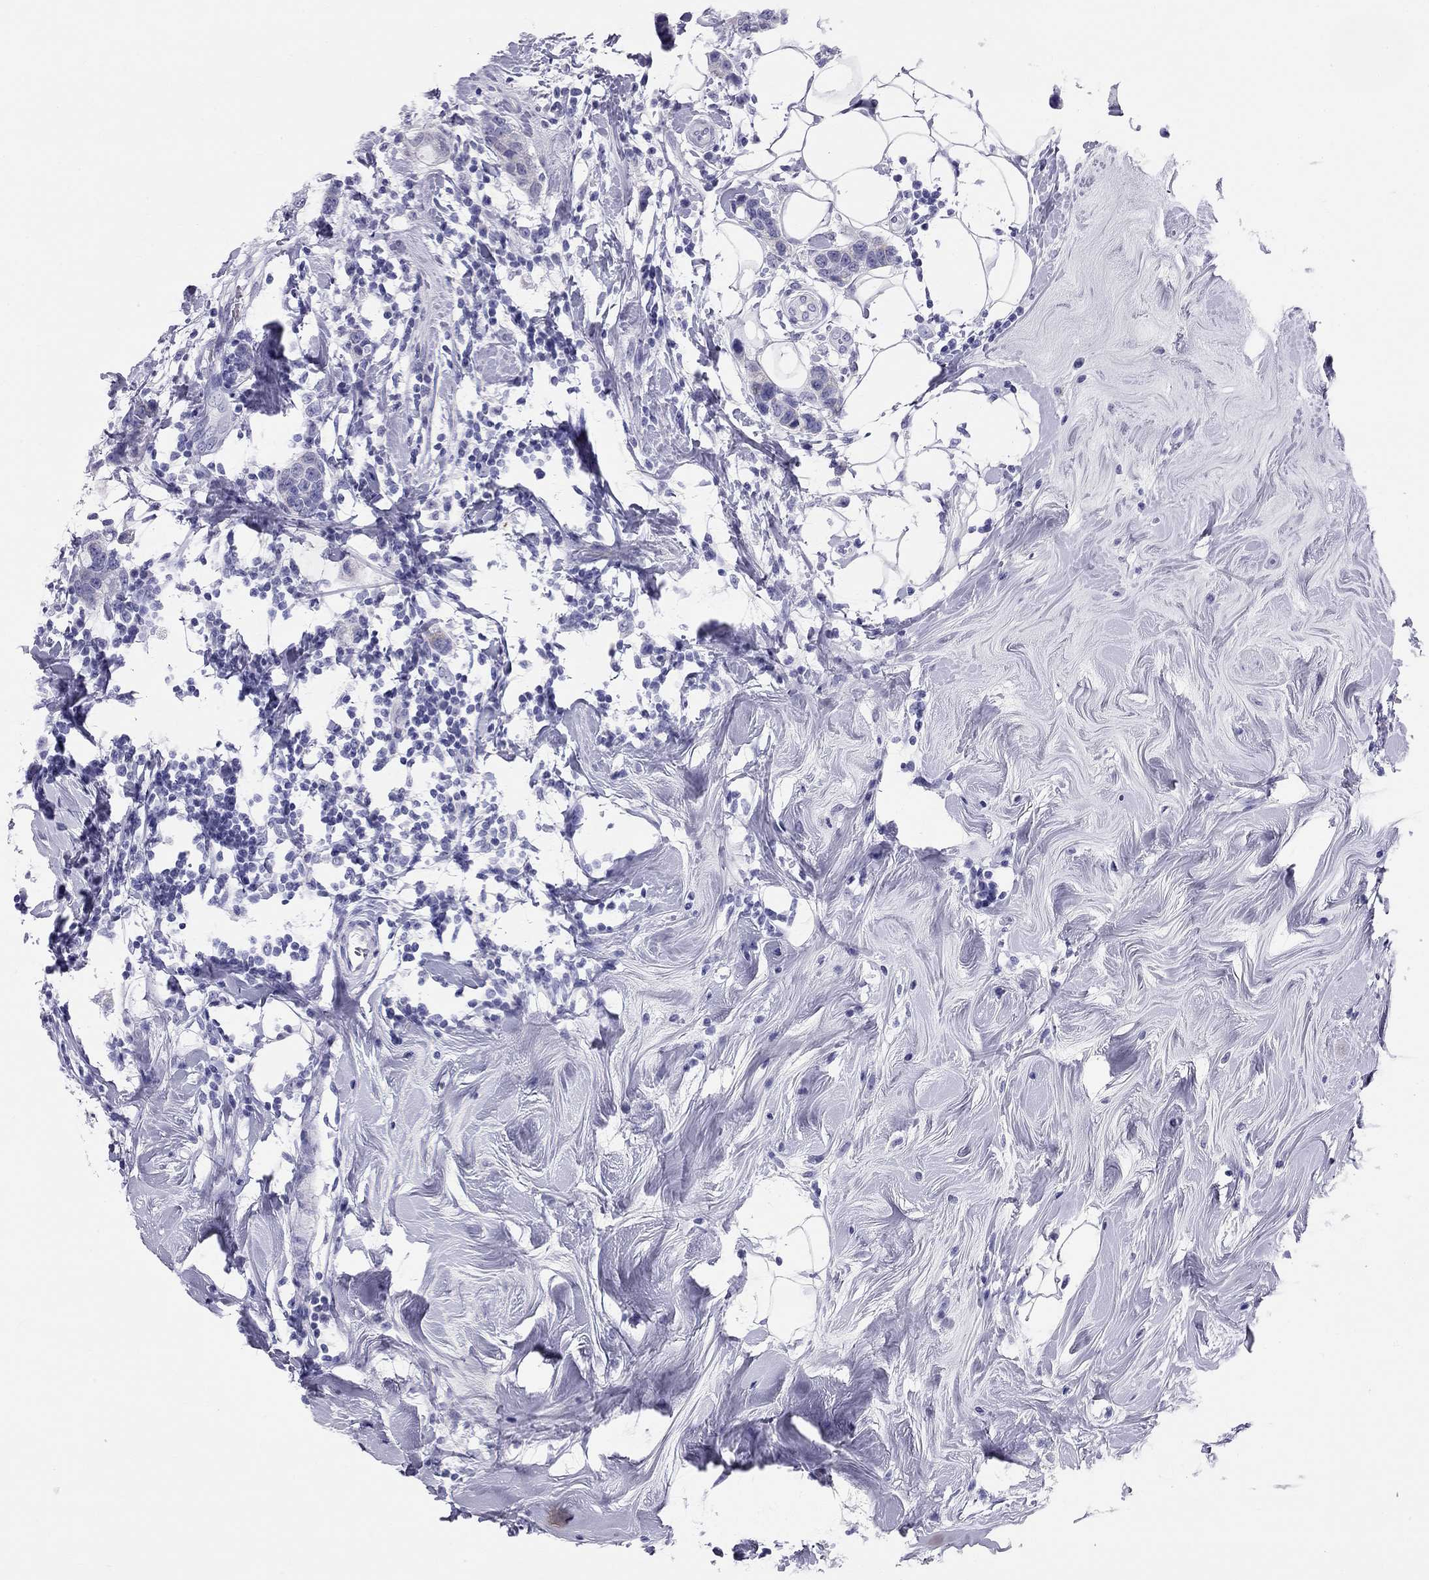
{"staining": {"intensity": "negative", "quantity": "none", "location": "none"}, "tissue": "breast cancer", "cell_type": "Tumor cells", "image_type": "cancer", "snomed": [{"axis": "morphology", "description": "Duct carcinoma"}, {"axis": "topography", "description": "Breast"}], "caption": "Immunohistochemical staining of invasive ductal carcinoma (breast) demonstrates no significant staining in tumor cells.", "gene": "TRPM3", "patient": {"sex": "female", "age": 27}}